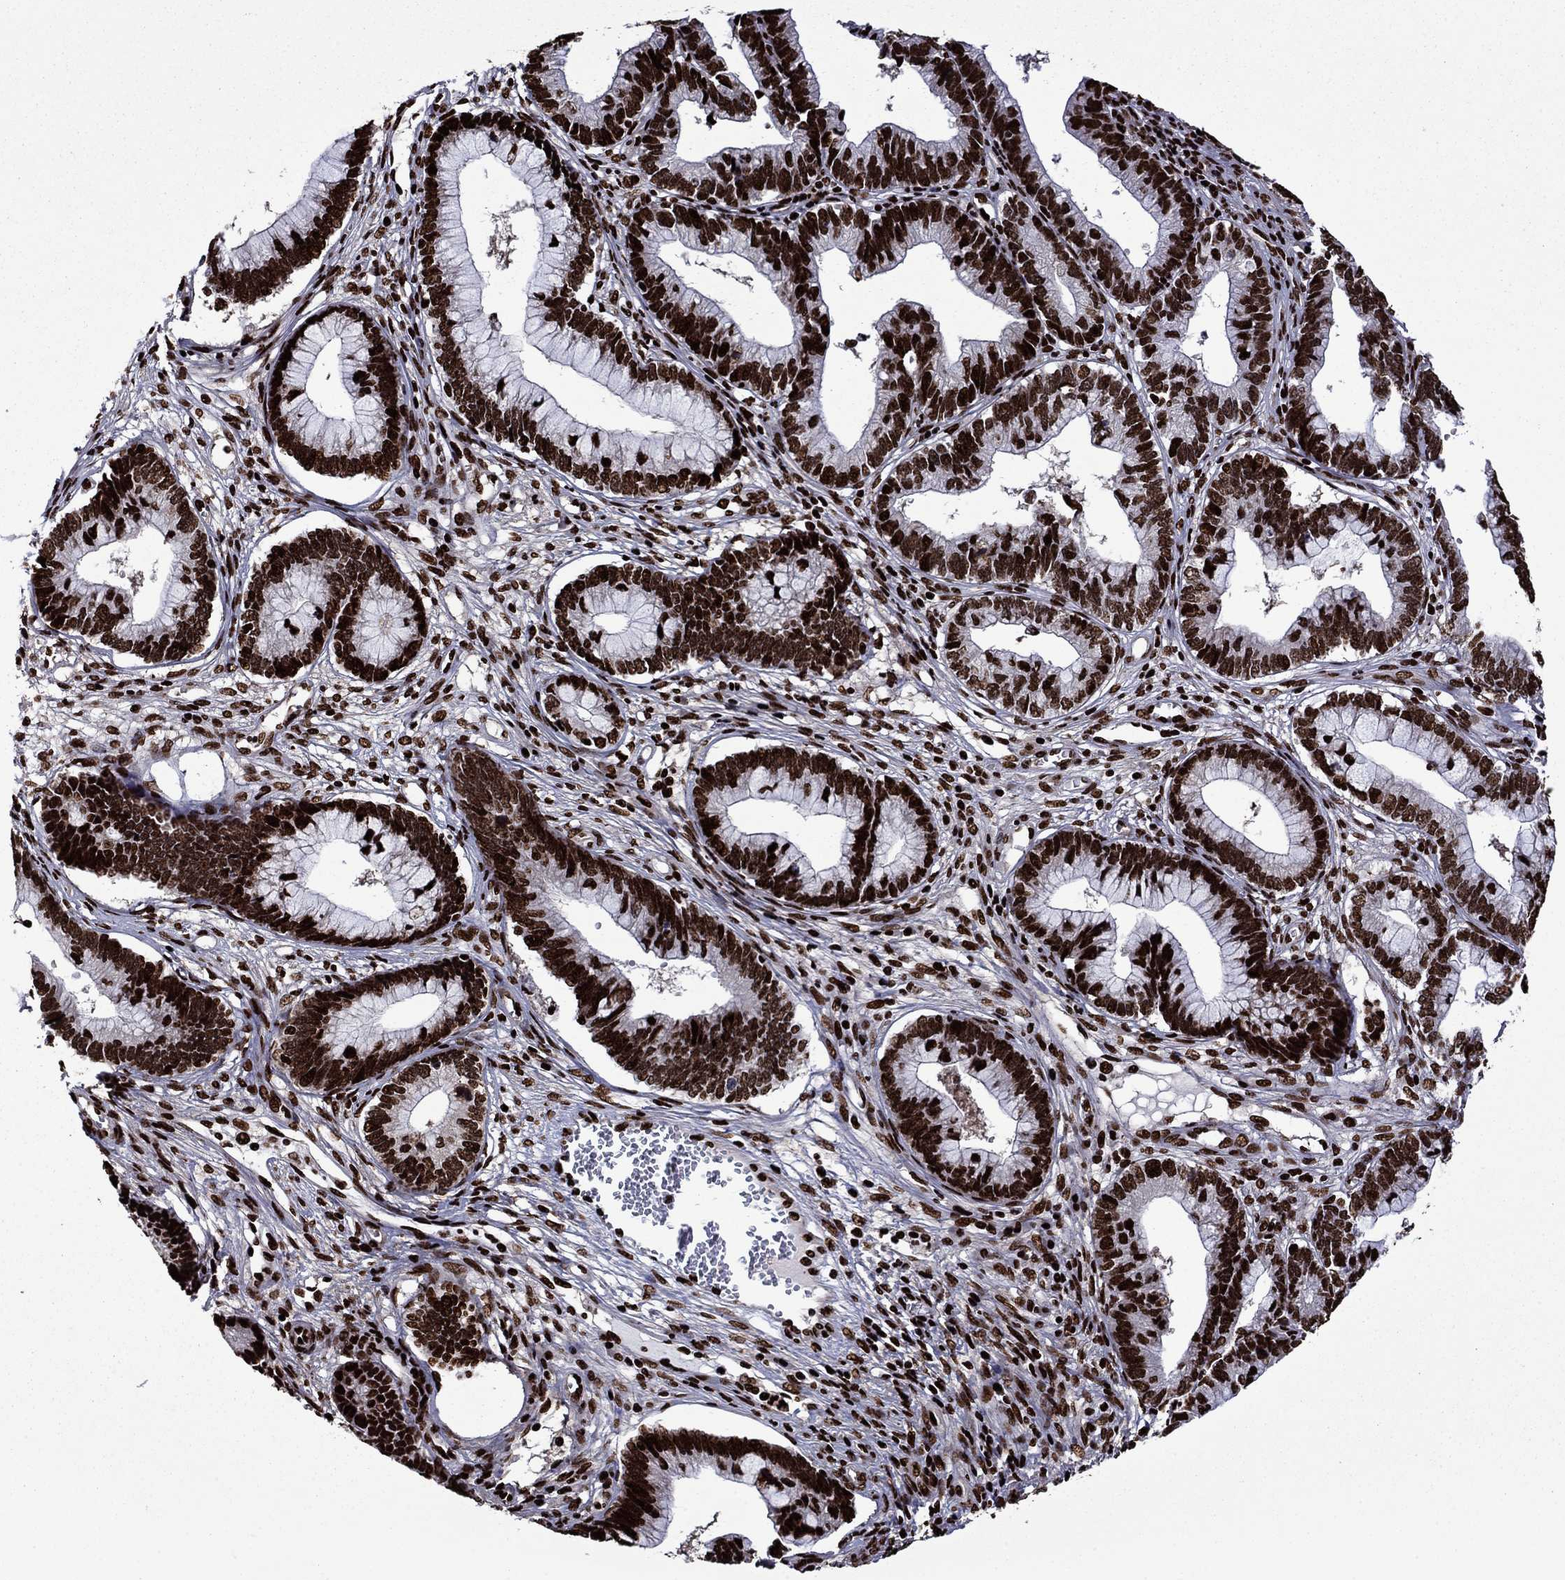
{"staining": {"intensity": "strong", "quantity": ">75%", "location": "nuclear"}, "tissue": "cervical cancer", "cell_type": "Tumor cells", "image_type": "cancer", "snomed": [{"axis": "morphology", "description": "Adenocarcinoma, NOS"}, {"axis": "topography", "description": "Cervix"}], "caption": "Immunohistochemical staining of cervical cancer (adenocarcinoma) demonstrates high levels of strong nuclear expression in approximately >75% of tumor cells.", "gene": "LIMK1", "patient": {"sex": "female", "age": 44}}